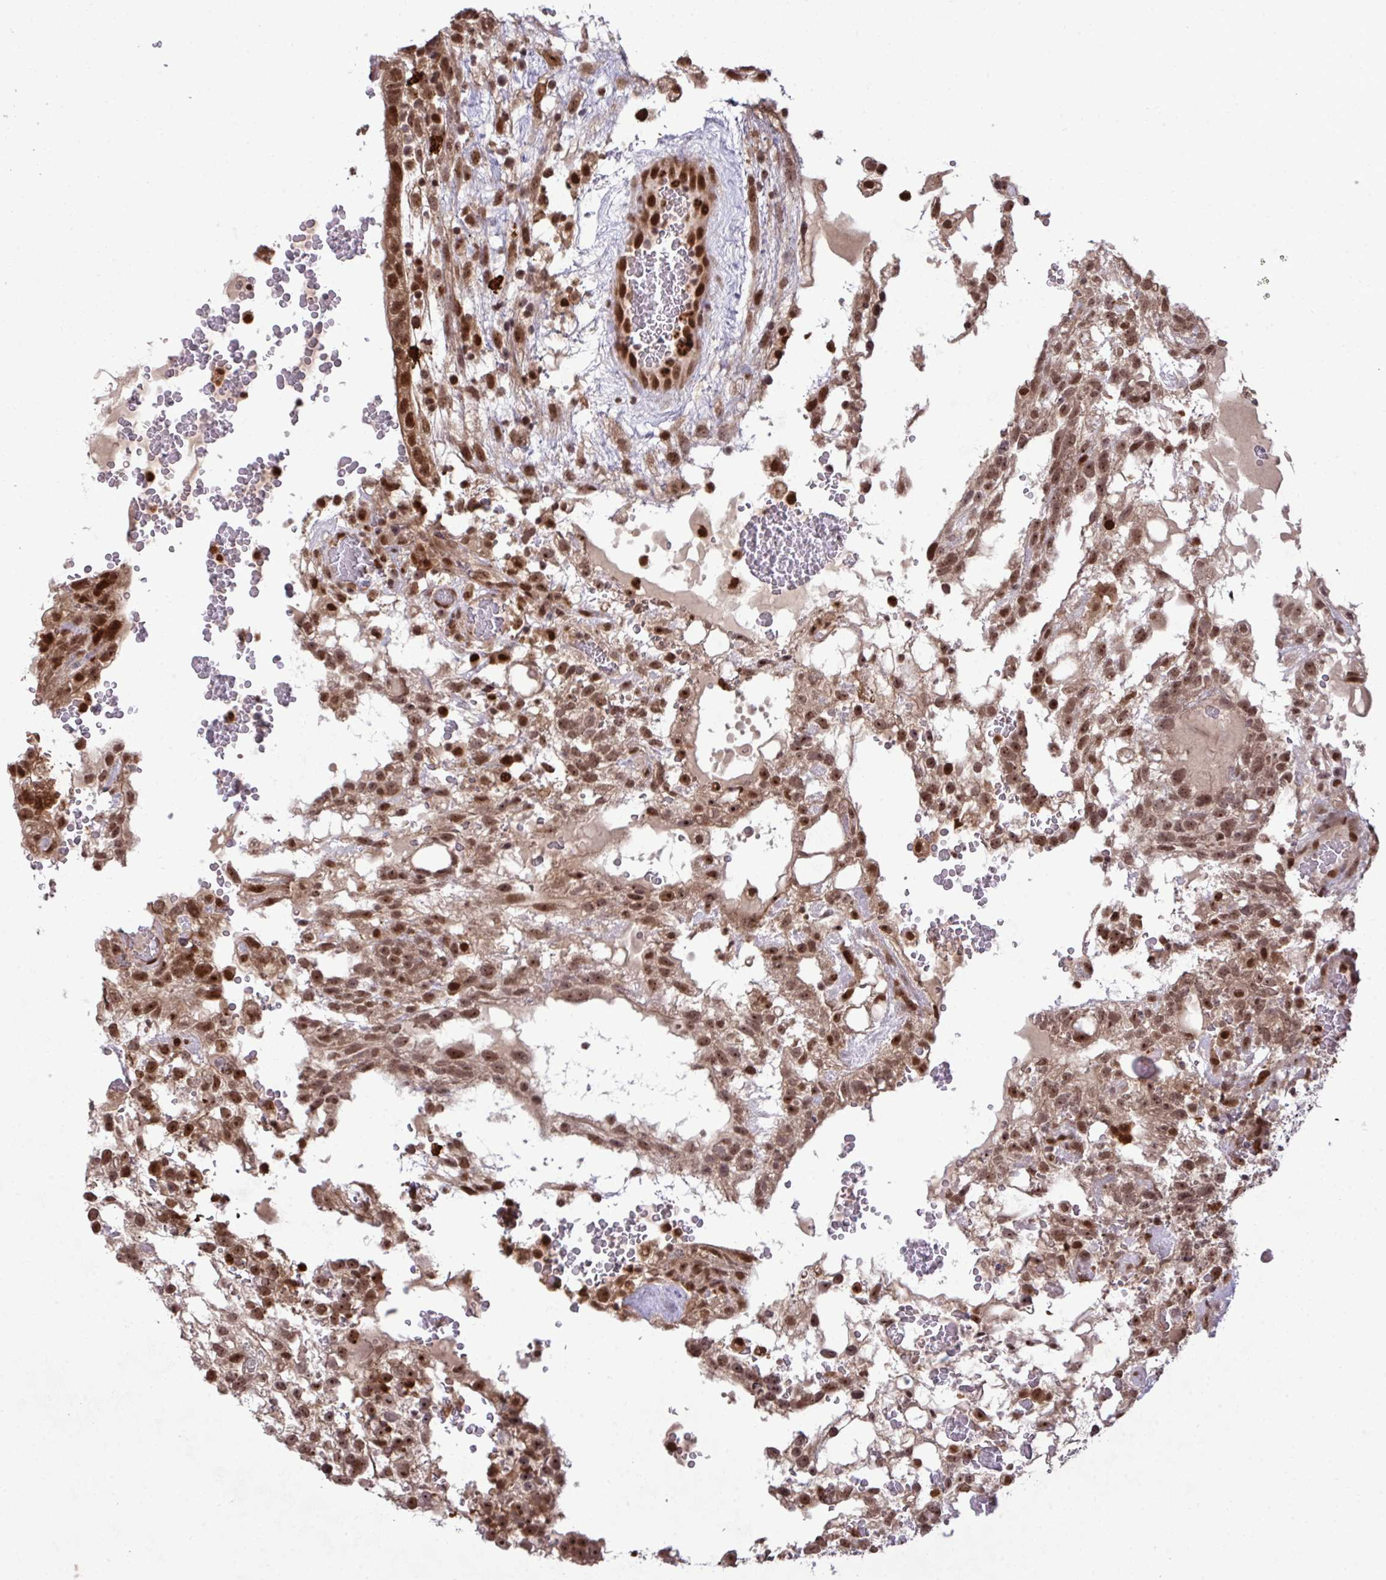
{"staining": {"intensity": "moderate", "quantity": ">75%", "location": "cytoplasmic/membranous,nuclear"}, "tissue": "testis cancer", "cell_type": "Tumor cells", "image_type": "cancer", "snomed": [{"axis": "morphology", "description": "Normal tissue, NOS"}, {"axis": "morphology", "description": "Carcinoma, Embryonal, NOS"}, {"axis": "topography", "description": "Testis"}], "caption": "A brown stain labels moderate cytoplasmic/membranous and nuclear expression of a protein in embryonal carcinoma (testis) tumor cells.", "gene": "UXT", "patient": {"sex": "male", "age": 32}}